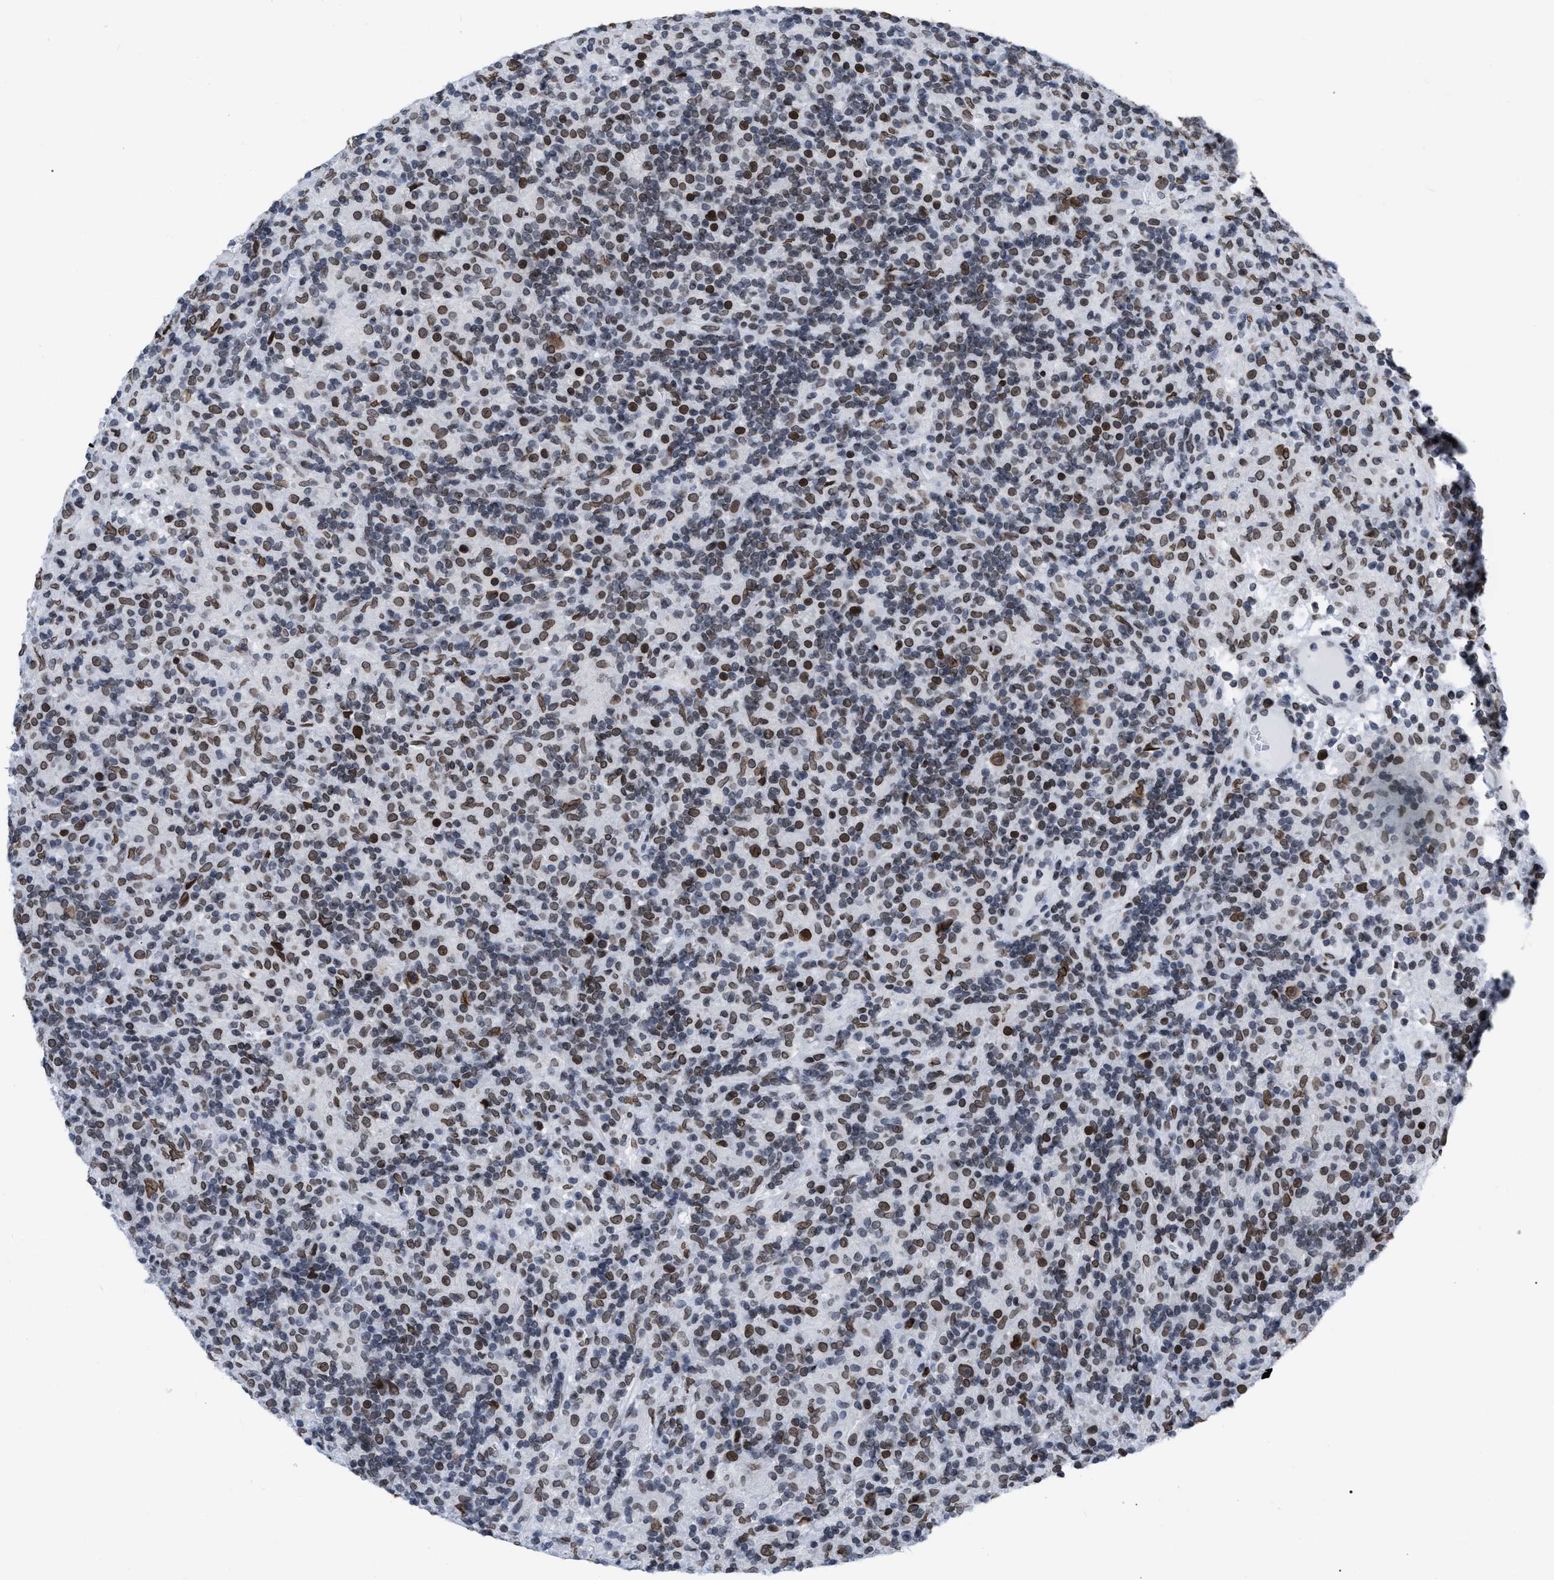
{"staining": {"intensity": "moderate", "quantity": ">75%", "location": "cytoplasmic/membranous"}, "tissue": "lymphoma", "cell_type": "Tumor cells", "image_type": "cancer", "snomed": [{"axis": "morphology", "description": "Hodgkin's disease, NOS"}, {"axis": "topography", "description": "Lymph node"}], "caption": "Hodgkin's disease stained for a protein (brown) shows moderate cytoplasmic/membranous positive staining in about >75% of tumor cells.", "gene": "TPR", "patient": {"sex": "male", "age": 70}}